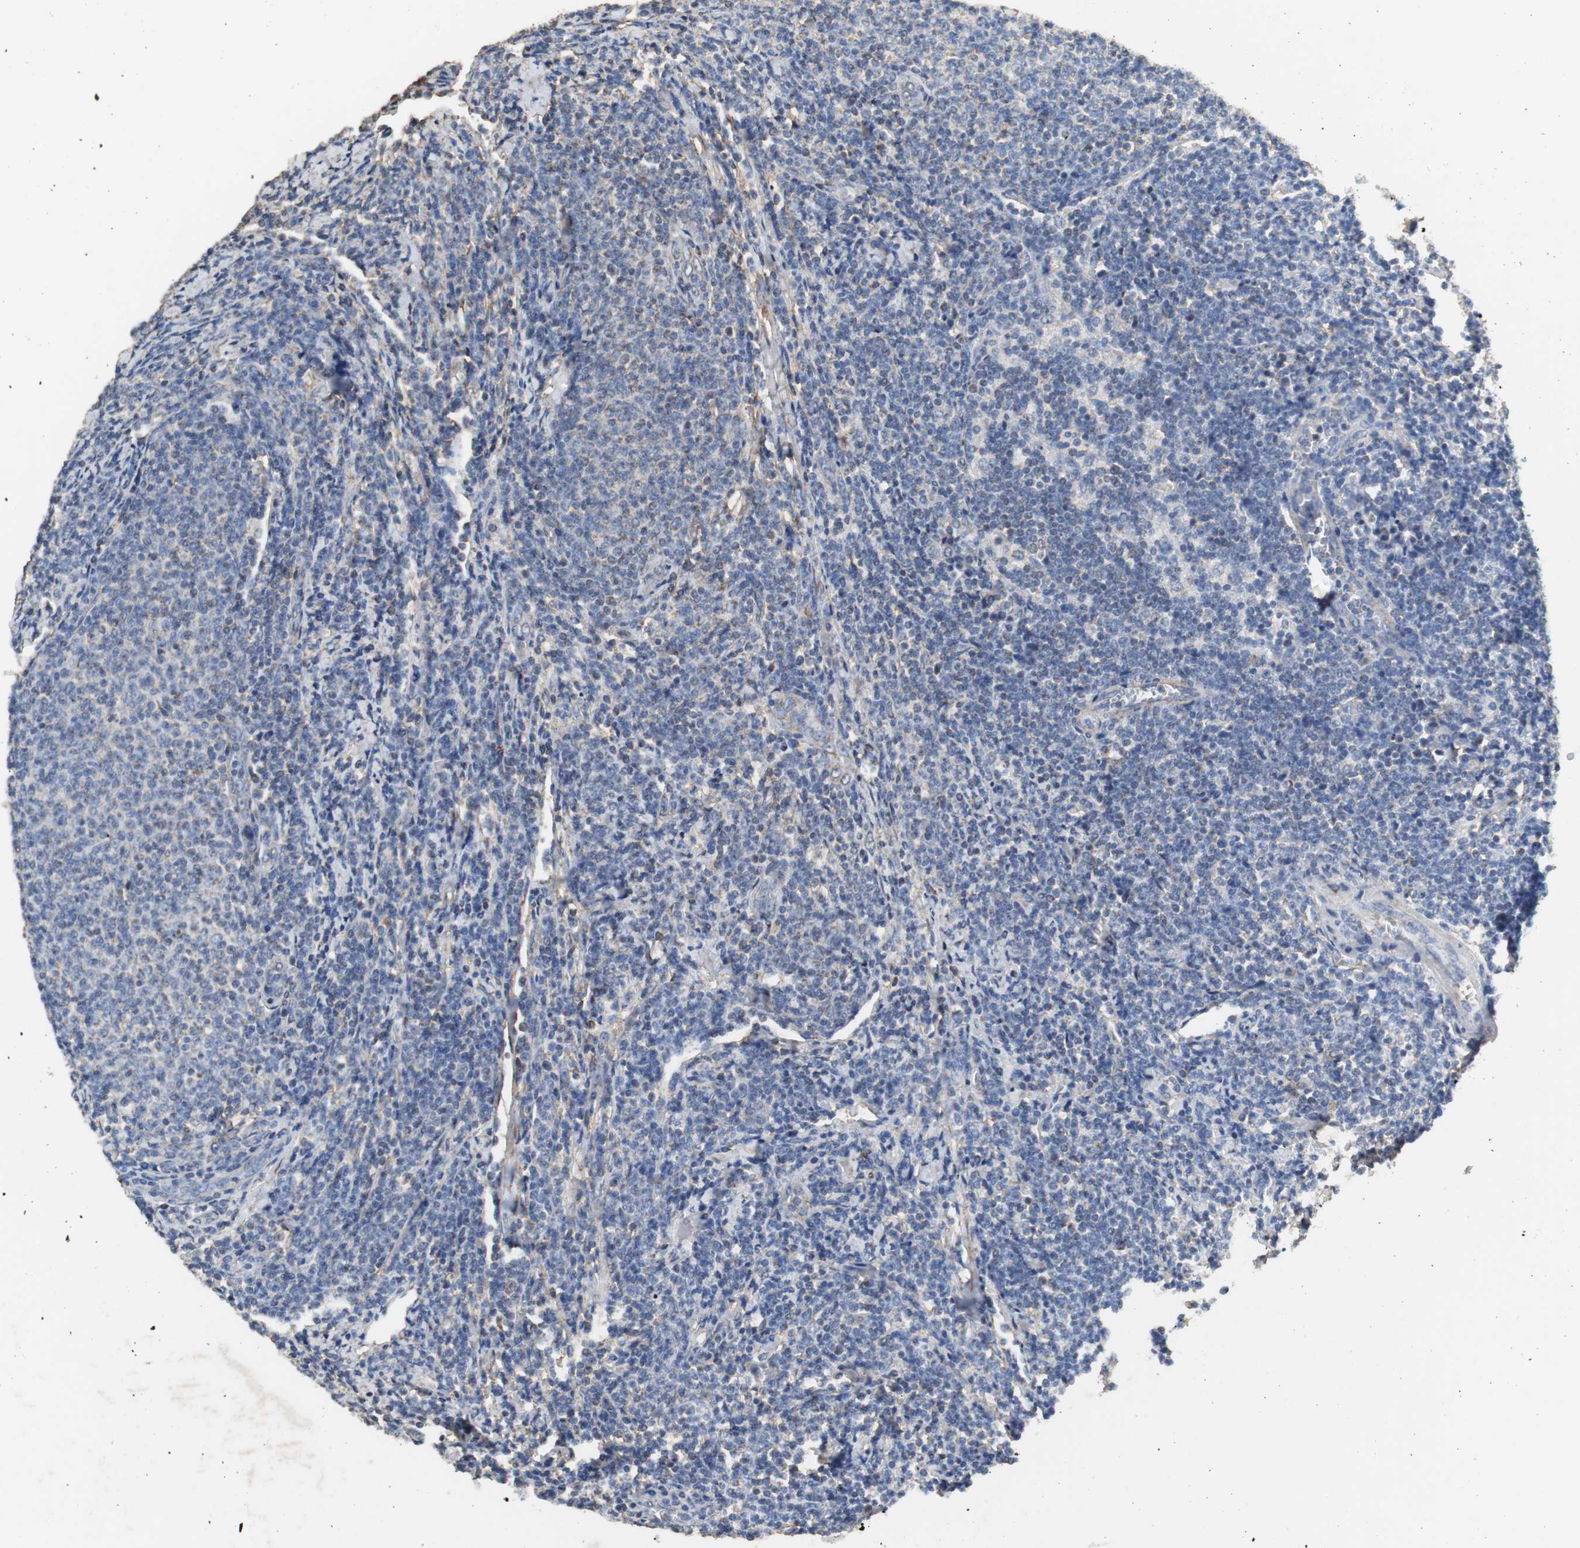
{"staining": {"intensity": "negative", "quantity": "none", "location": "none"}, "tissue": "lymphoma", "cell_type": "Tumor cells", "image_type": "cancer", "snomed": [{"axis": "morphology", "description": "Malignant lymphoma, non-Hodgkin's type, Low grade"}, {"axis": "topography", "description": "Lymph node"}], "caption": "Protein analysis of low-grade malignant lymphoma, non-Hodgkin's type shows no significant expression in tumor cells. Nuclei are stained in blue.", "gene": "NNT", "patient": {"sex": "male", "age": 66}}